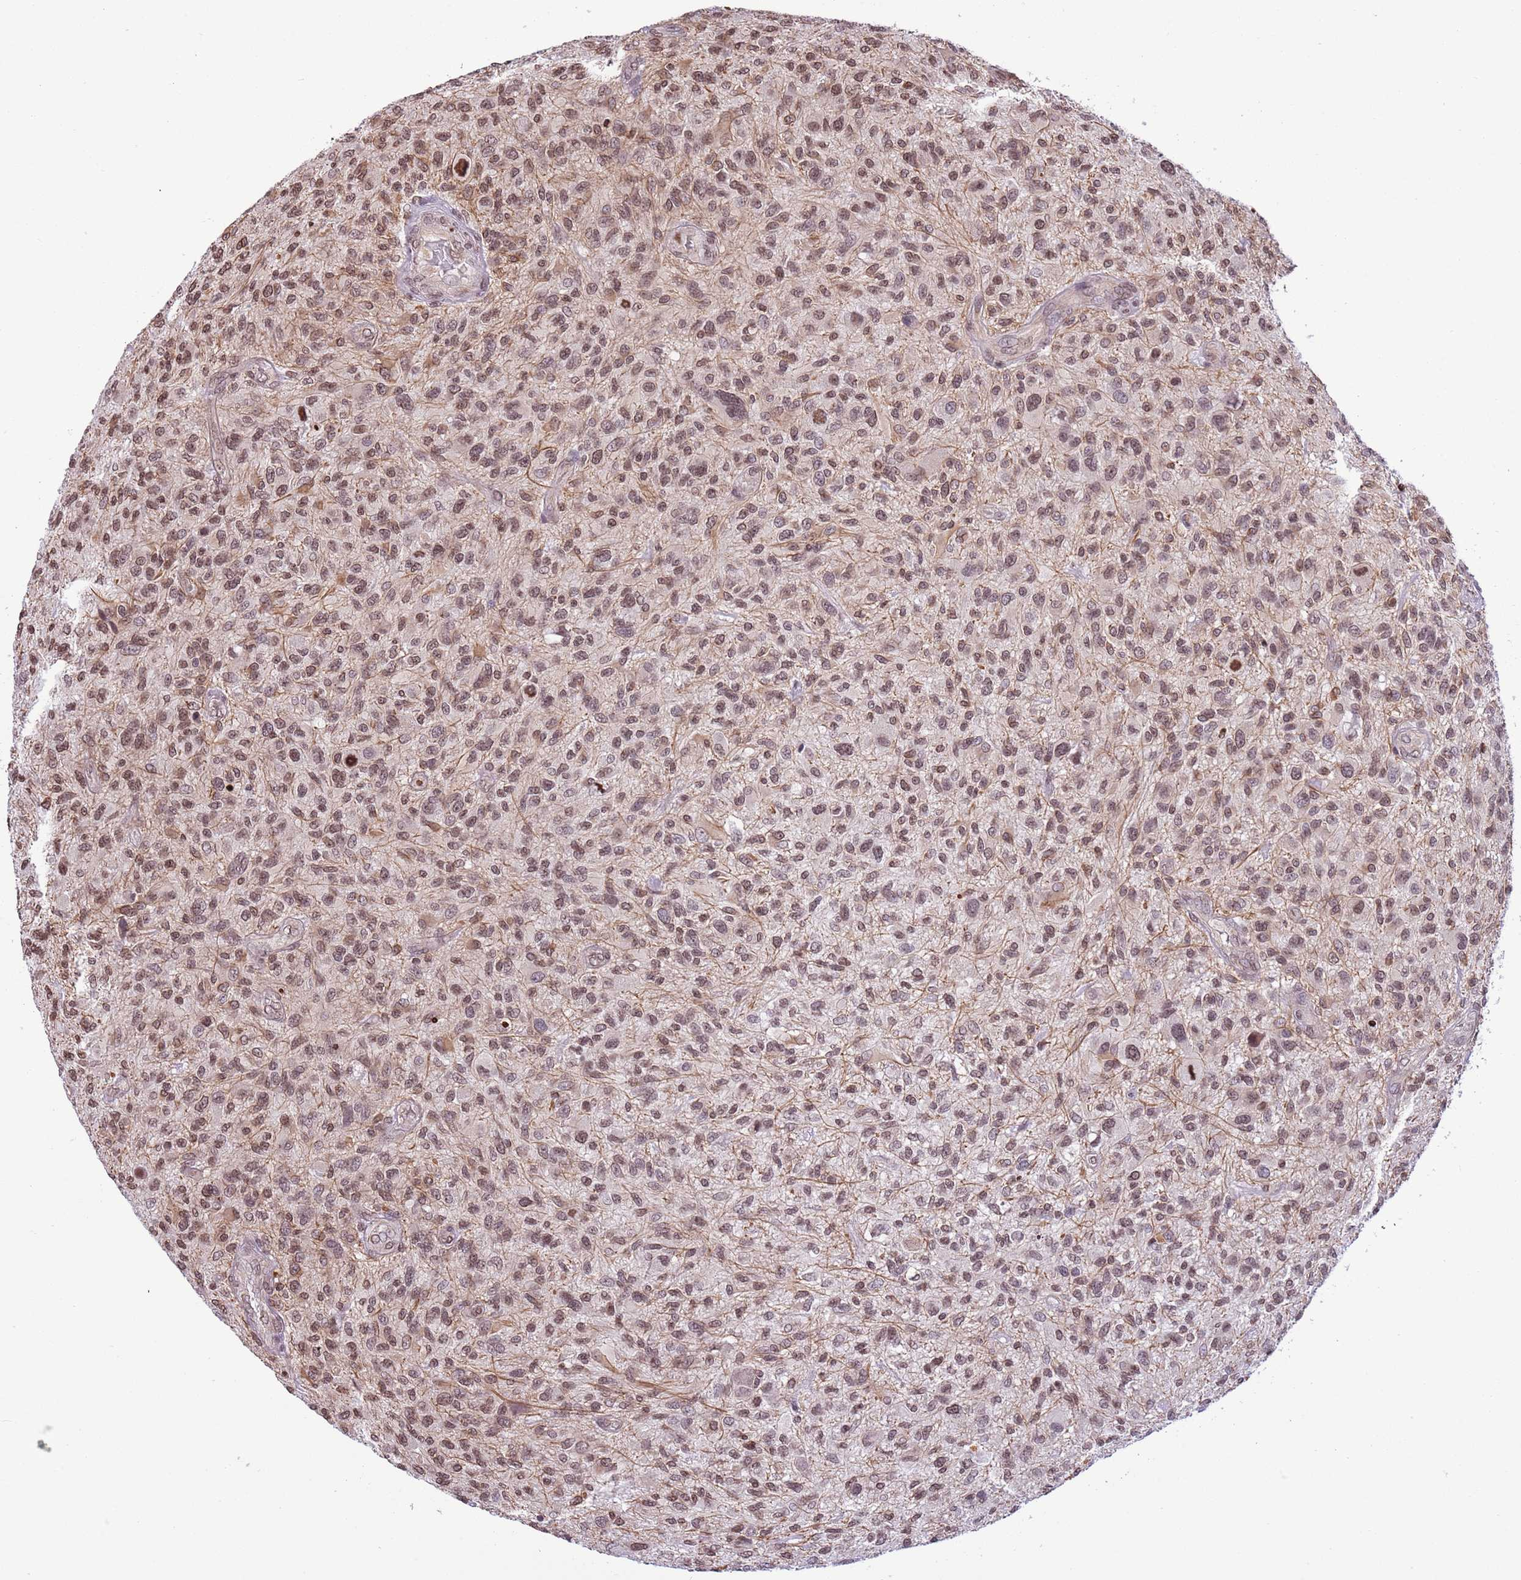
{"staining": {"intensity": "moderate", "quantity": ">75%", "location": "nuclear"}, "tissue": "glioma", "cell_type": "Tumor cells", "image_type": "cancer", "snomed": [{"axis": "morphology", "description": "Glioma, malignant, High grade"}, {"axis": "topography", "description": "Brain"}], "caption": "Protein staining of malignant glioma (high-grade) tissue reveals moderate nuclear expression in about >75% of tumor cells.", "gene": "NRIP1", "patient": {"sex": "male", "age": 47}}